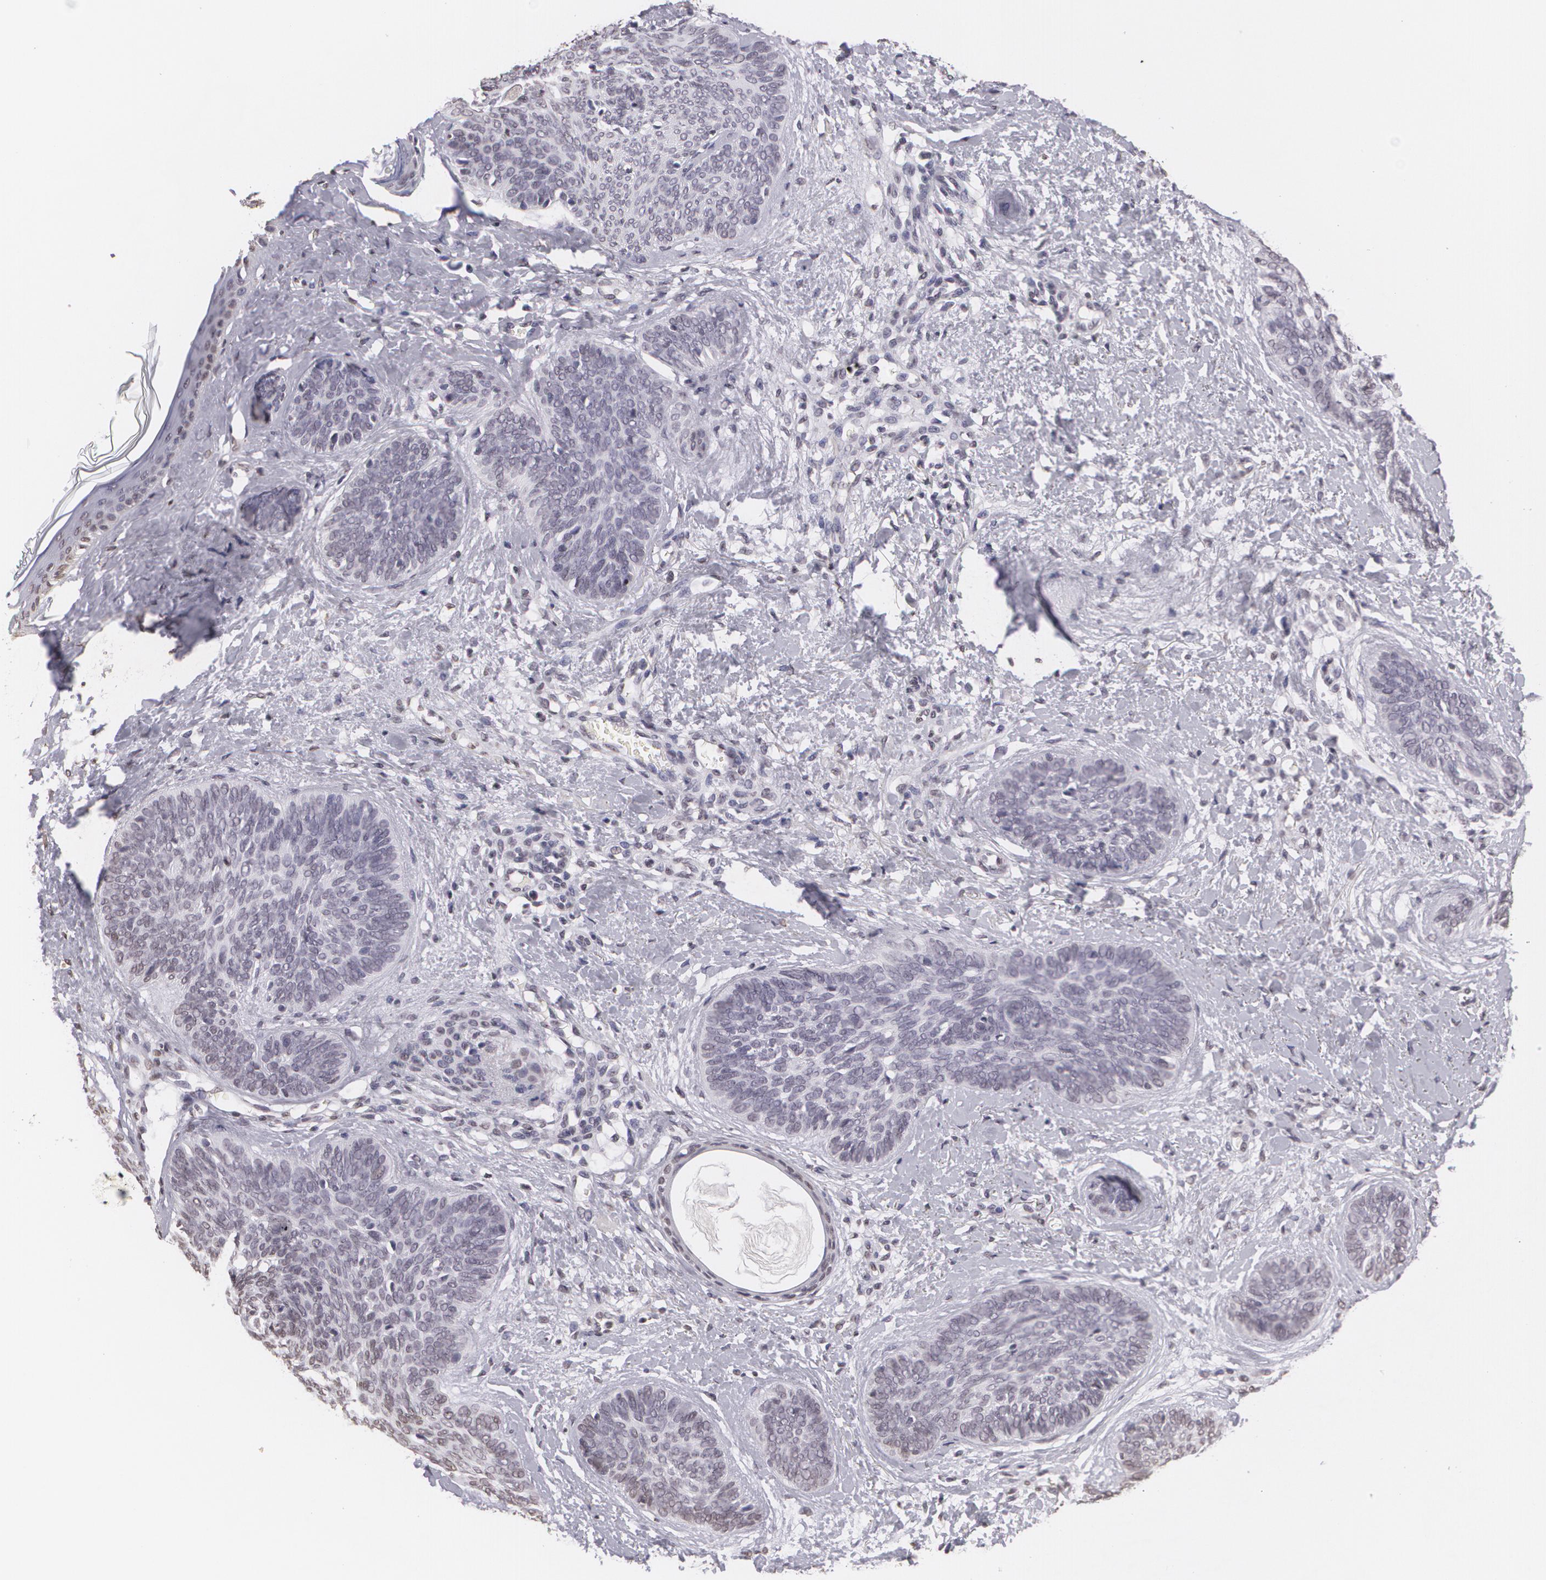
{"staining": {"intensity": "negative", "quantity": "none", "location": "none"}, "tissue": "skin cancer", "cell_type": "Tumor cells", "image_type": "cancer", "snomed": [{"axis": "morphology", "description": "Basal cell carcinoma"}, {"axis": "topography", "description": "Skin"}], "caption": "An image of human skin cancer is negative for staining in tumor cells.", "gene": "MUC1", "patient": {"sex": "female", "age": 81}}